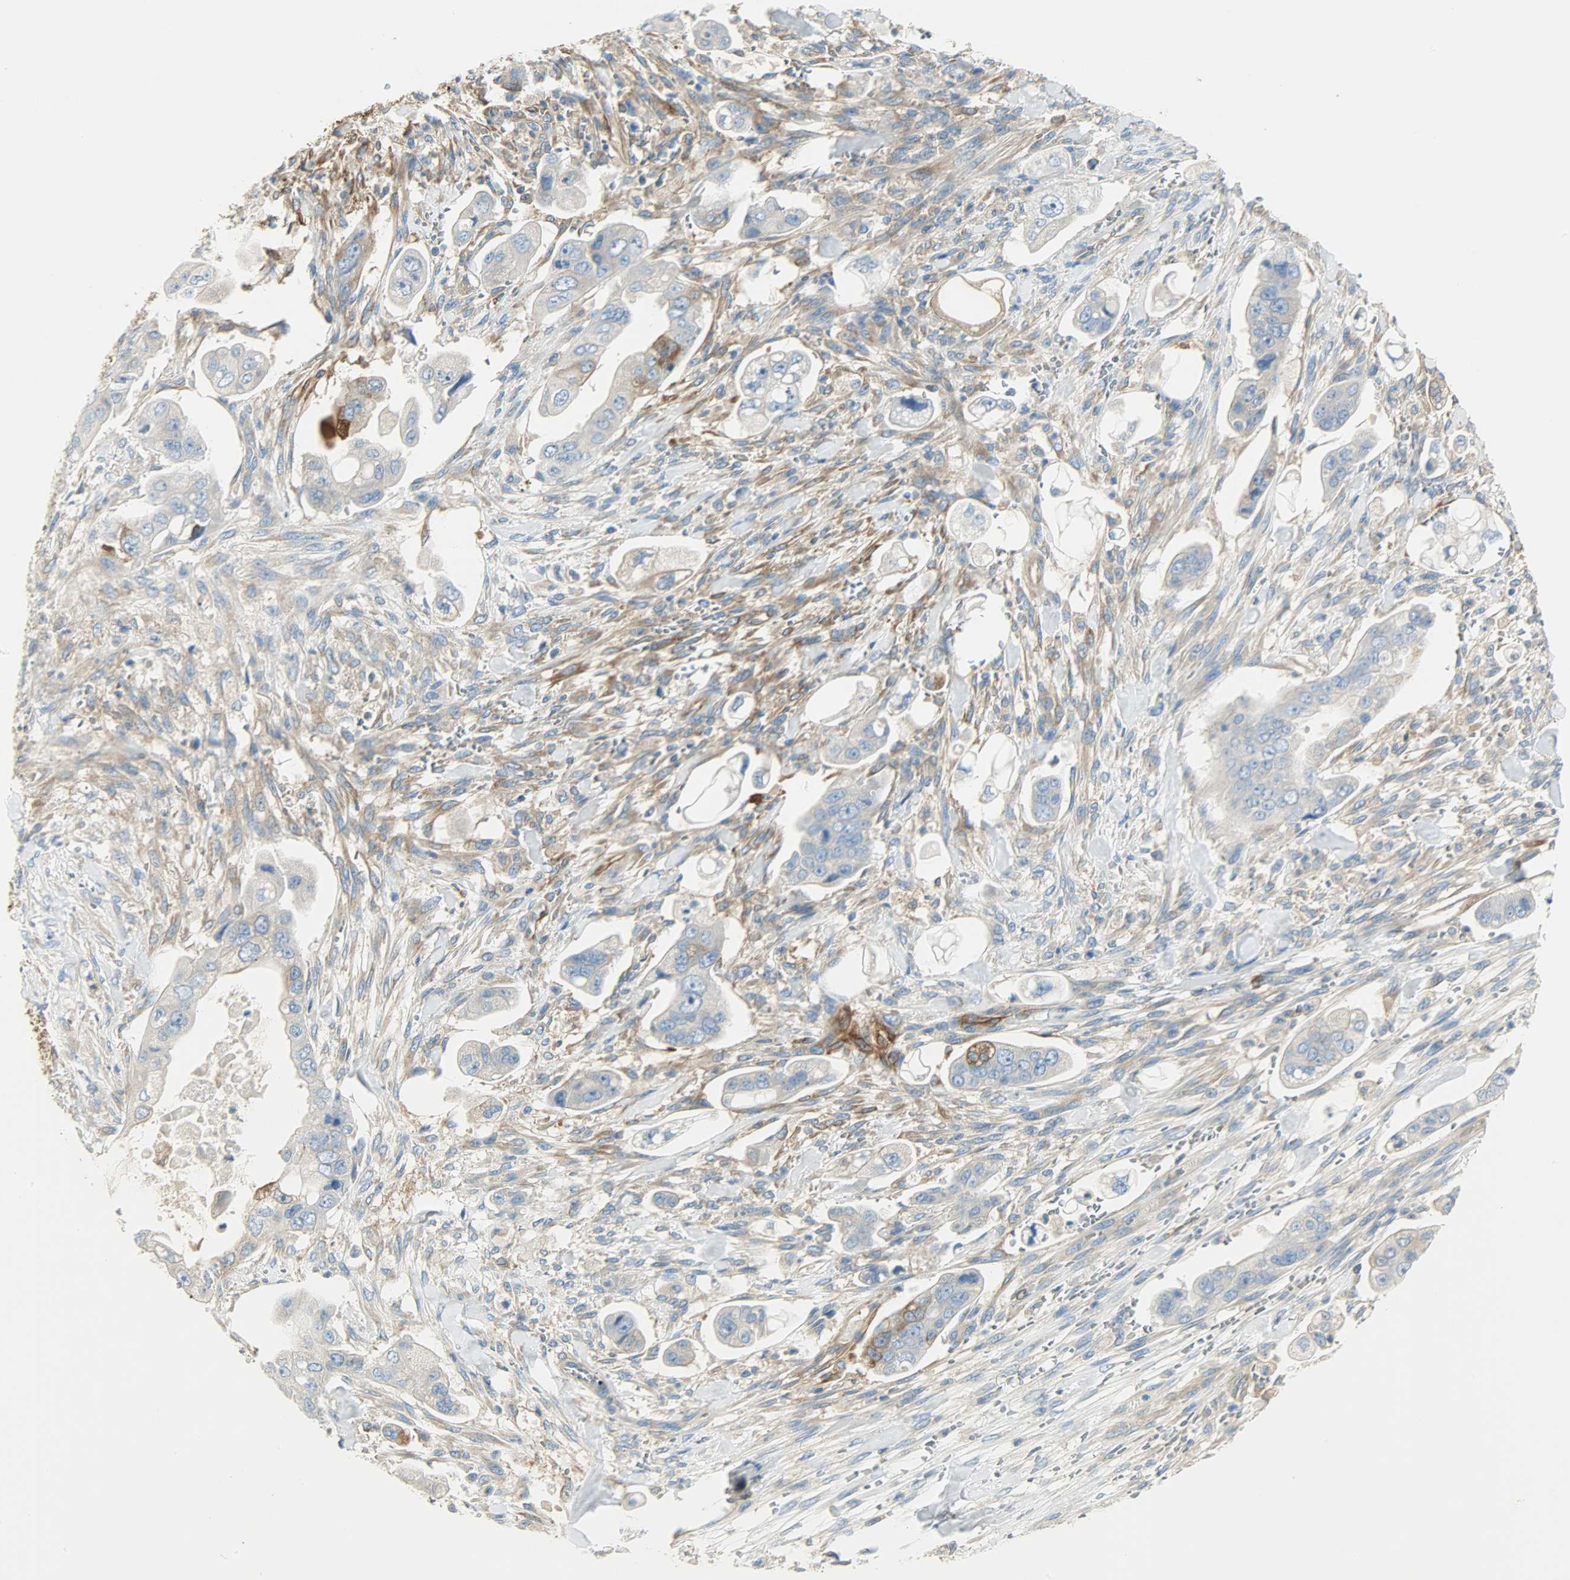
{"staining": {"intensity": "moderate", "quantity": "<25%", "location": "cytoplasmic/membranous"}, "tissue": "stomach cancer", "cell_type": "Tumor cells", "image_type": "cancer", "snomed": [{"axis": "morphology", "description": "Adenocarcinoma, NOS"}, {"axis": "topography", "description": "Stomach"}], "caption": "About <25% of tumor cells in stomach cancer (adenocarcinoma) display moderate cytoplasmic/membranous protein positivity as visualized by brown immunohistochemical staining.", "gene": "WARS1", "patient": {"sex": "male", "age": 62}}